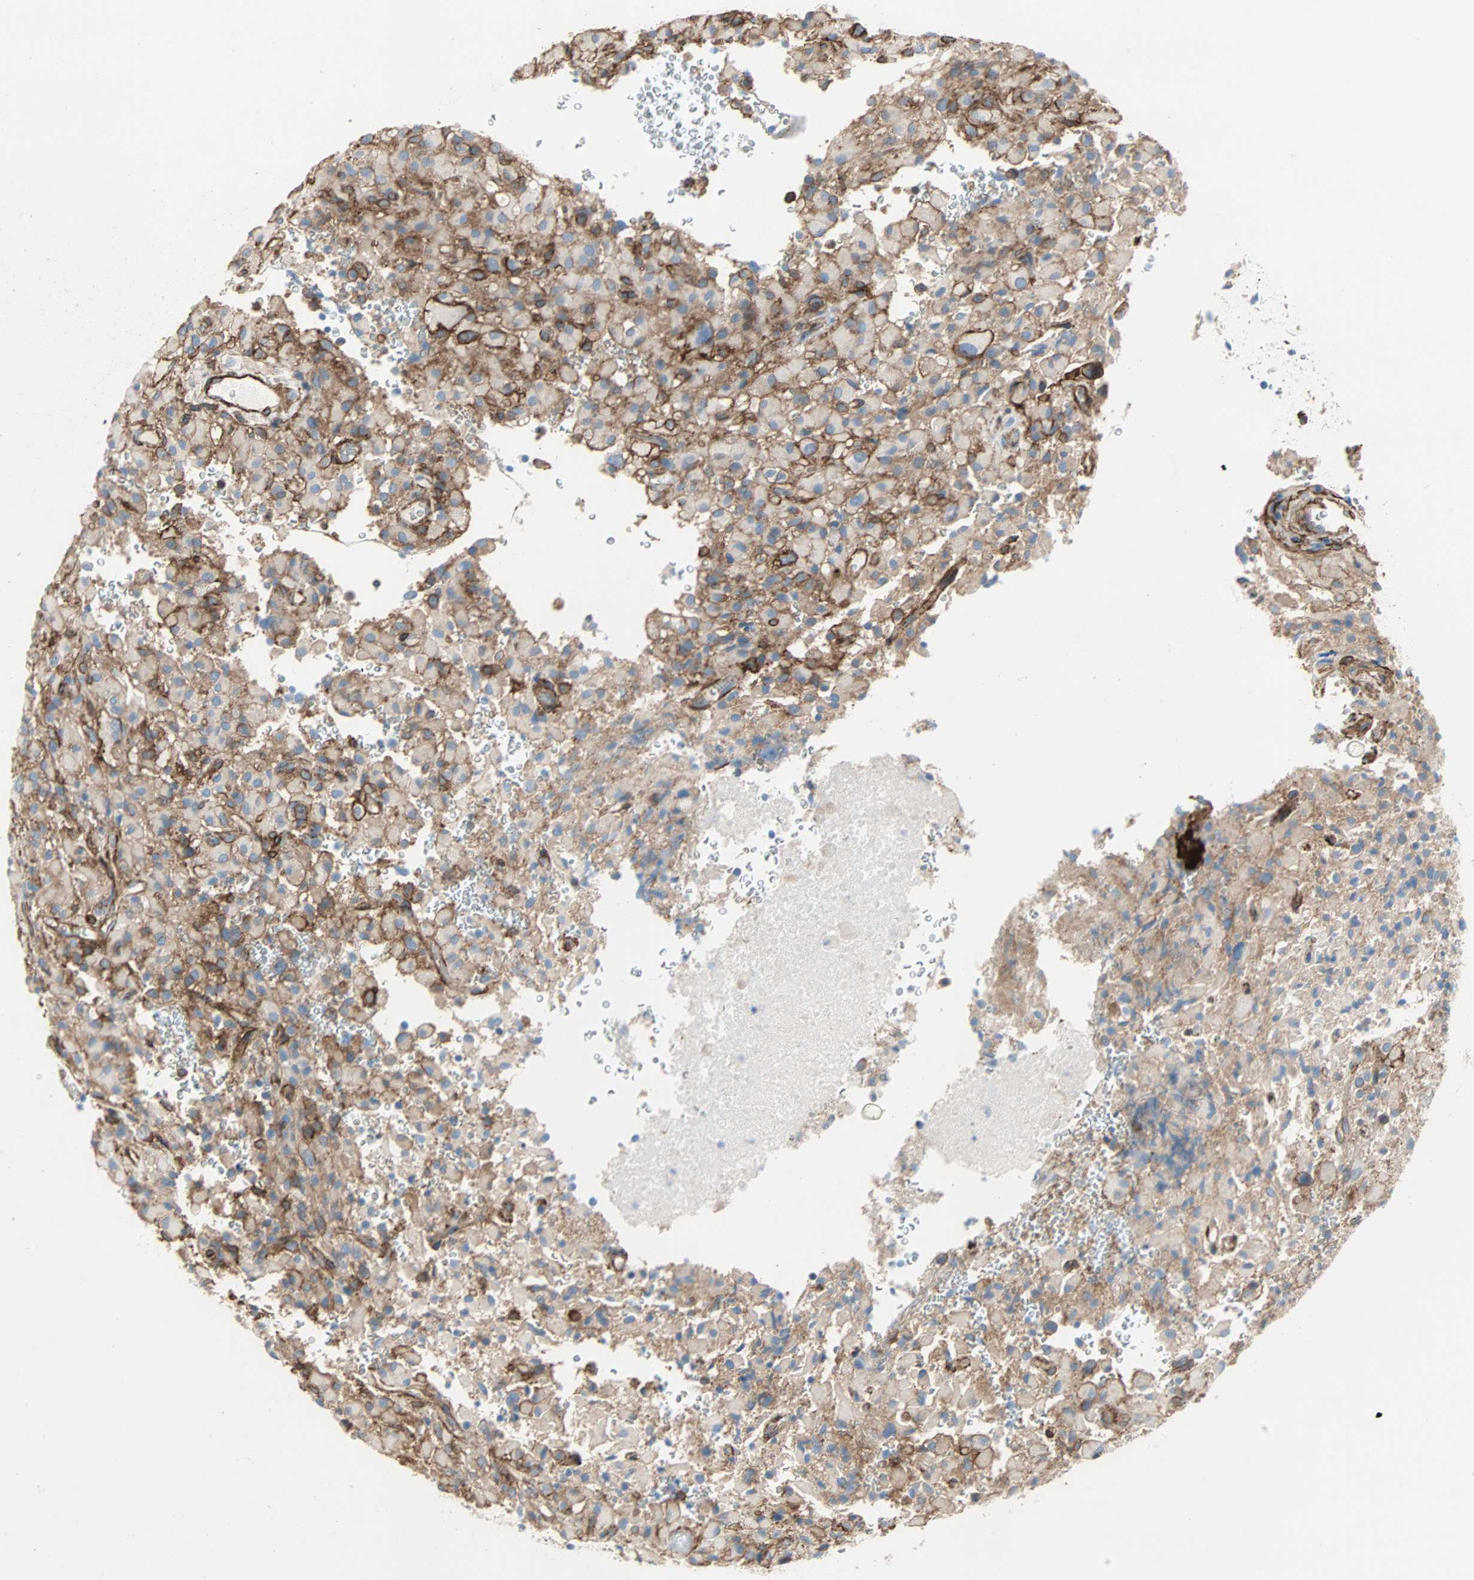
{"staining": {"intensity": "weak", "quantity": "25%-75%", "location": "cytoplasmic/membranous"}, "tissue": "glioma", "cell_type": "Tumor cells", "image_type": "cancer", "snomed": [{"axis": "morphology", "description": "Glioma, malignant, High grade"}, {"axis": "topography", "description": "Brain"}], "caption": "Immunohistochemical staining of glioma shows low levels of weak cytoplasmic/membranous protein positivity in approximately 25%-75% of tumor cells. (DAB (3,3'-diaminobenzidine) = brown stain, brightfield microscopy at high magnification).", "gene": "EPB41L2", "patient": {"sex": "male", "age": 71}}